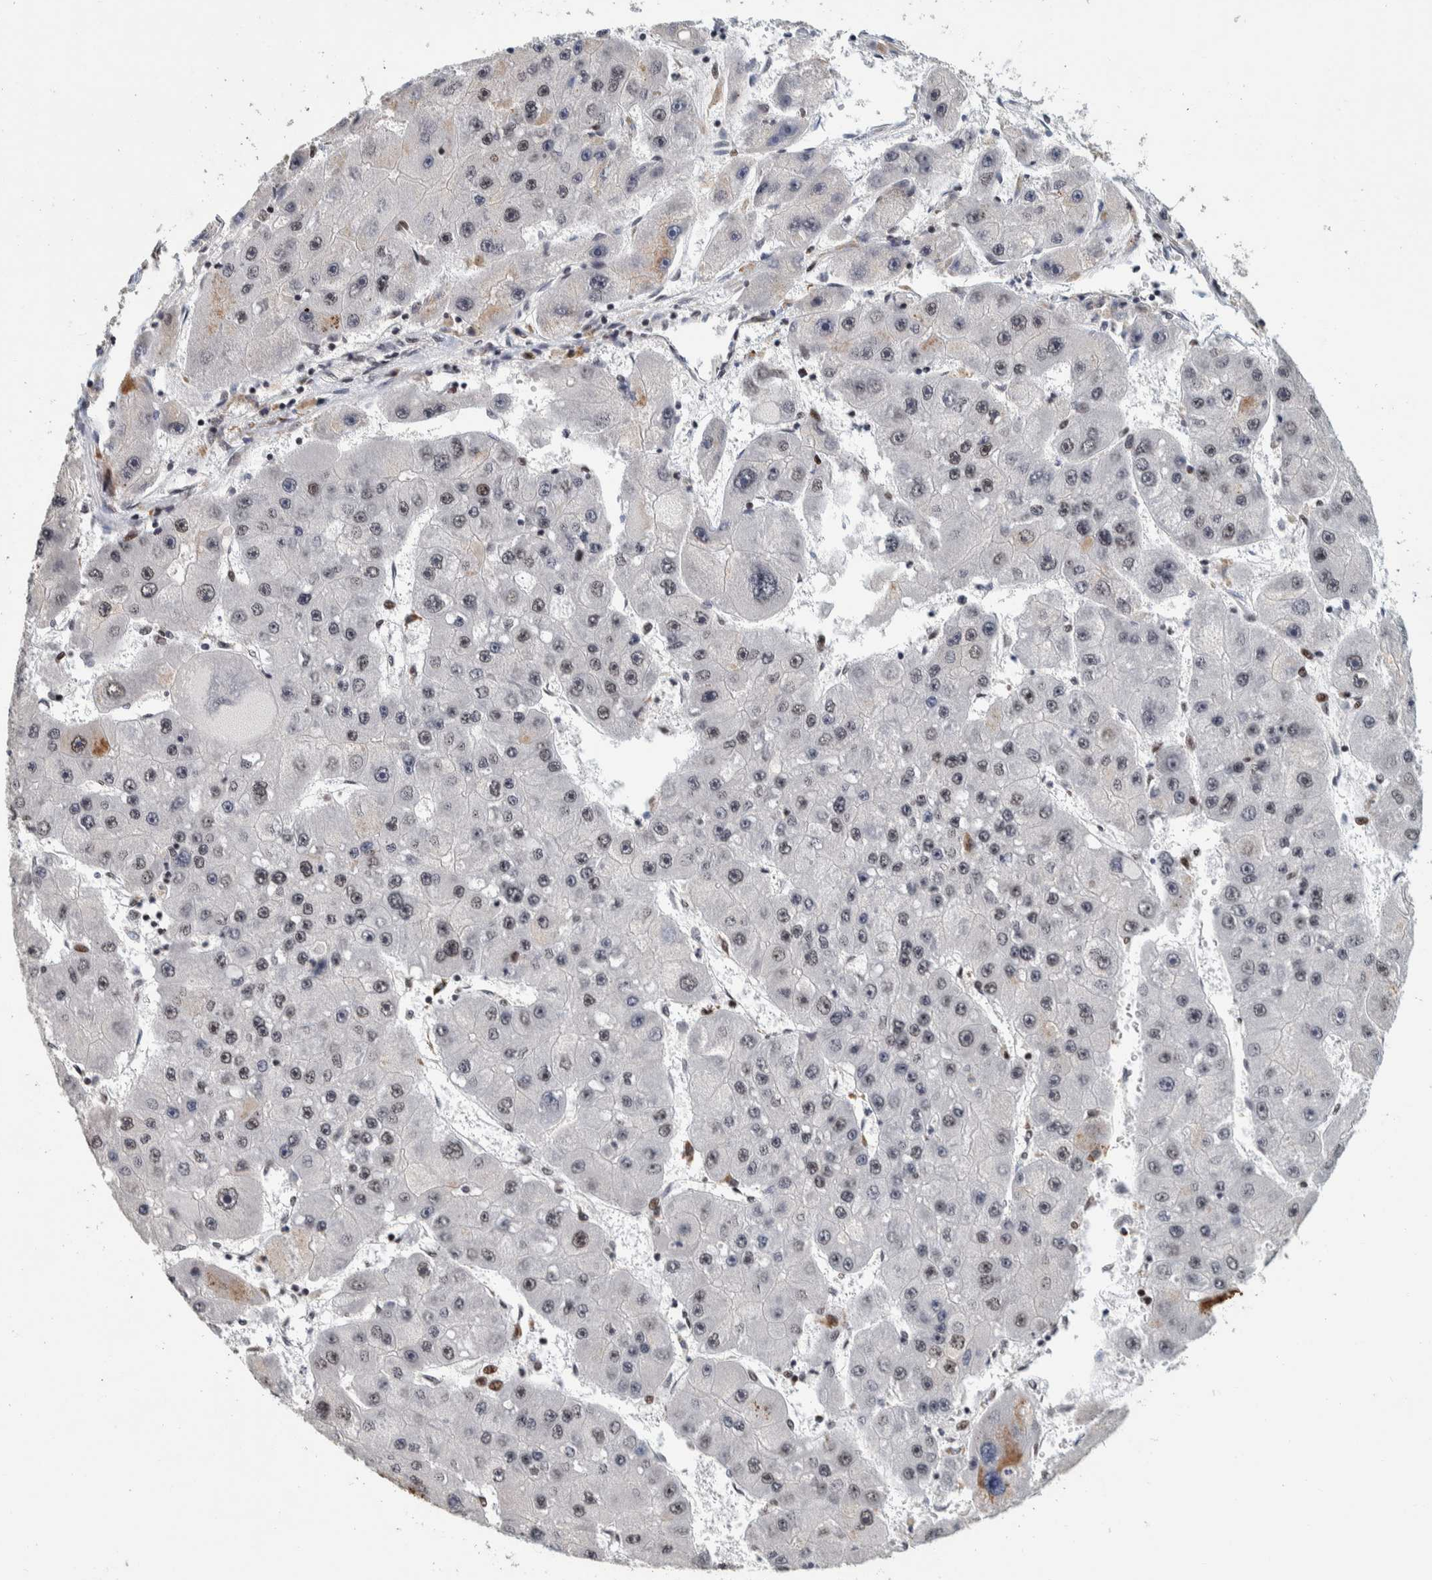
{"staining": {"intensity": "weak", "quantity": "25%-75%", "location": "nuclear"}, "tissue": "liver cancer", "cell_type": "Tumor cells", "image_type": "cancer", "snomed": [{"axis": "morphology", "description": "Carcinoma, Hepatocellular, NOS"}, {"axis": "topography", "description": "Liver"}], "caption": "Protein staining displays weak nuclear positivity in approximately 25%-75% of tumor cells in liver cancer. The staining was performed using DAB (3,3'-diaminobenzidine) to visualize the protein expression in brown, while the nuclei were stained in blue with hematoxylin (Magnification: 20x).", "gene": "CHD4", "patient": {"sex": "female", "age": 61}}